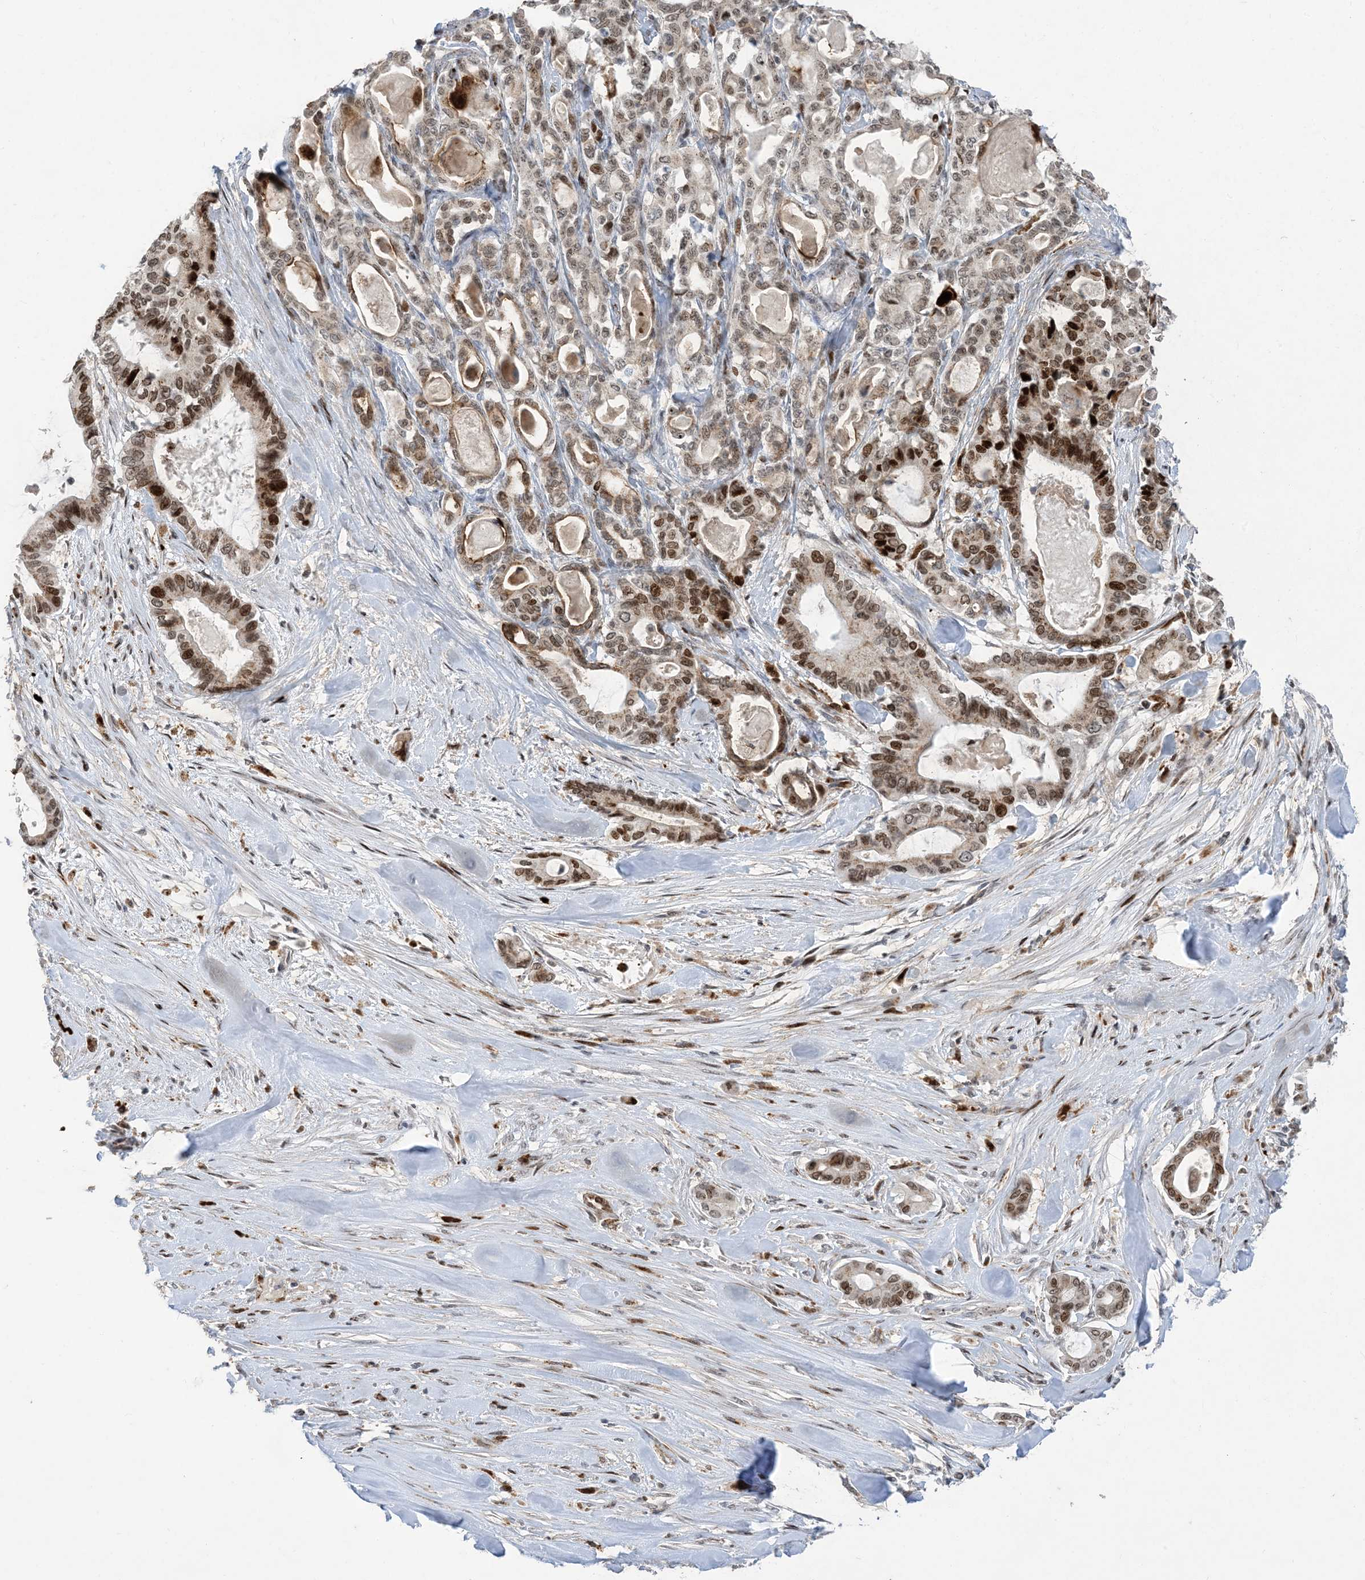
{"staining": {"intensity": "strong", "quantity": ">75%", "location": "nuclear"}, "tissue": "pancreatic cancer", "cell_type": "Tumor cells", "image_type": "cancer", "snomed": [{"axis": "morphology", "description": "Adenocarcinoma, NOS"}, {"axis": "topography", "description": "Pancreas"}], "caption": "Brown immunohistochemical staining in human adenocarcinoma (pancreatic) exhibits strong nuclear positivity in approximately >75% of tumor cells.", "gene": "SLC25A53", "patient": {"sex": "male", "age": 63}}